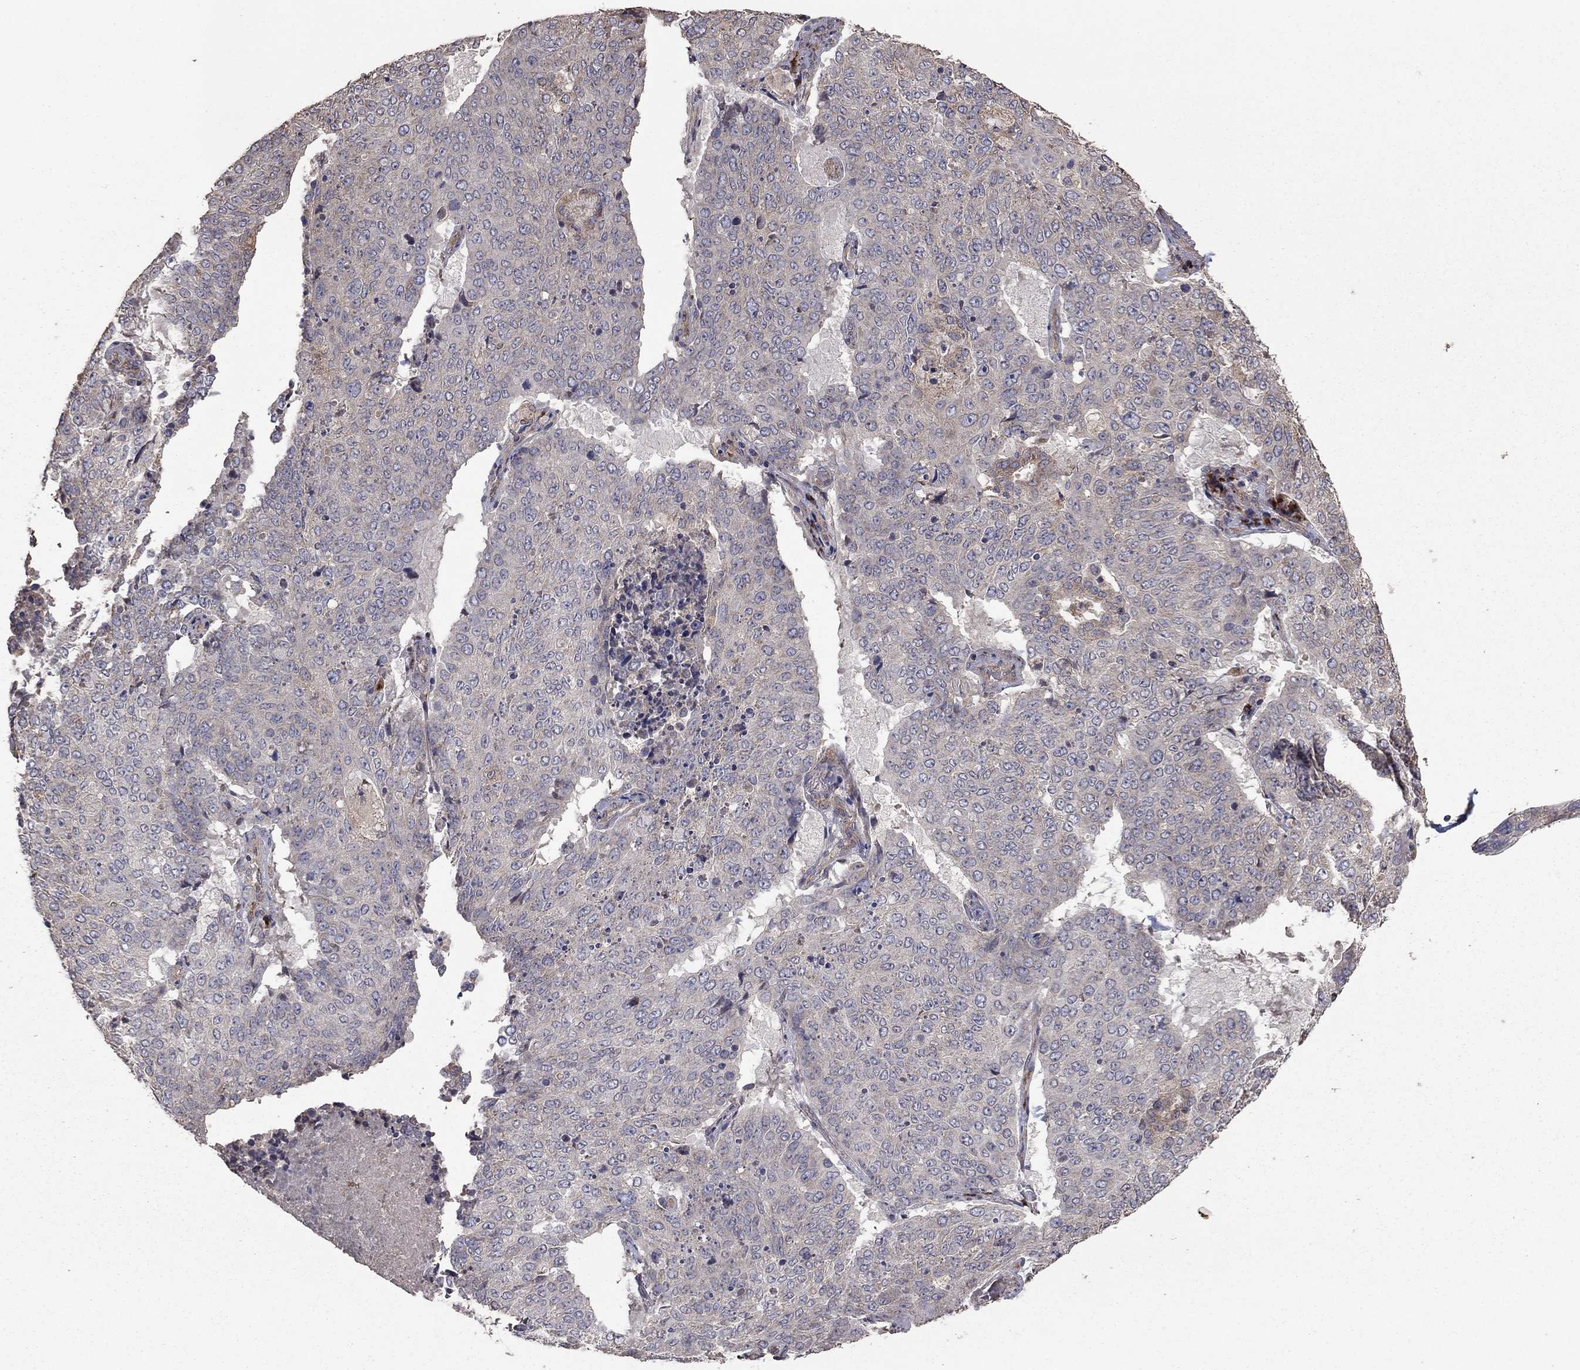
{"staining": {"intensity": "negative", "quantity": "none", "location": "none"}, "tissue": "lung cancer", "cell_type": "Tumor cells", "image_type": "cancer", "snomed": [{"axis": "morphology", "description": "Normal tissue, NOS"}, {"axis": "morphology", "description": "Squamous cell carcinoma, NOS"}, {"axis": "topography", "description": "Bronchus"}, {"axis": "topography", "description": "Lung"}], "caption": "An IHC micrograph of lung cancer is shown. There is no staining in tumor cells of lung cancer.", "gene": "FLT4", "patient": {"sex": "male", "age": 64}}